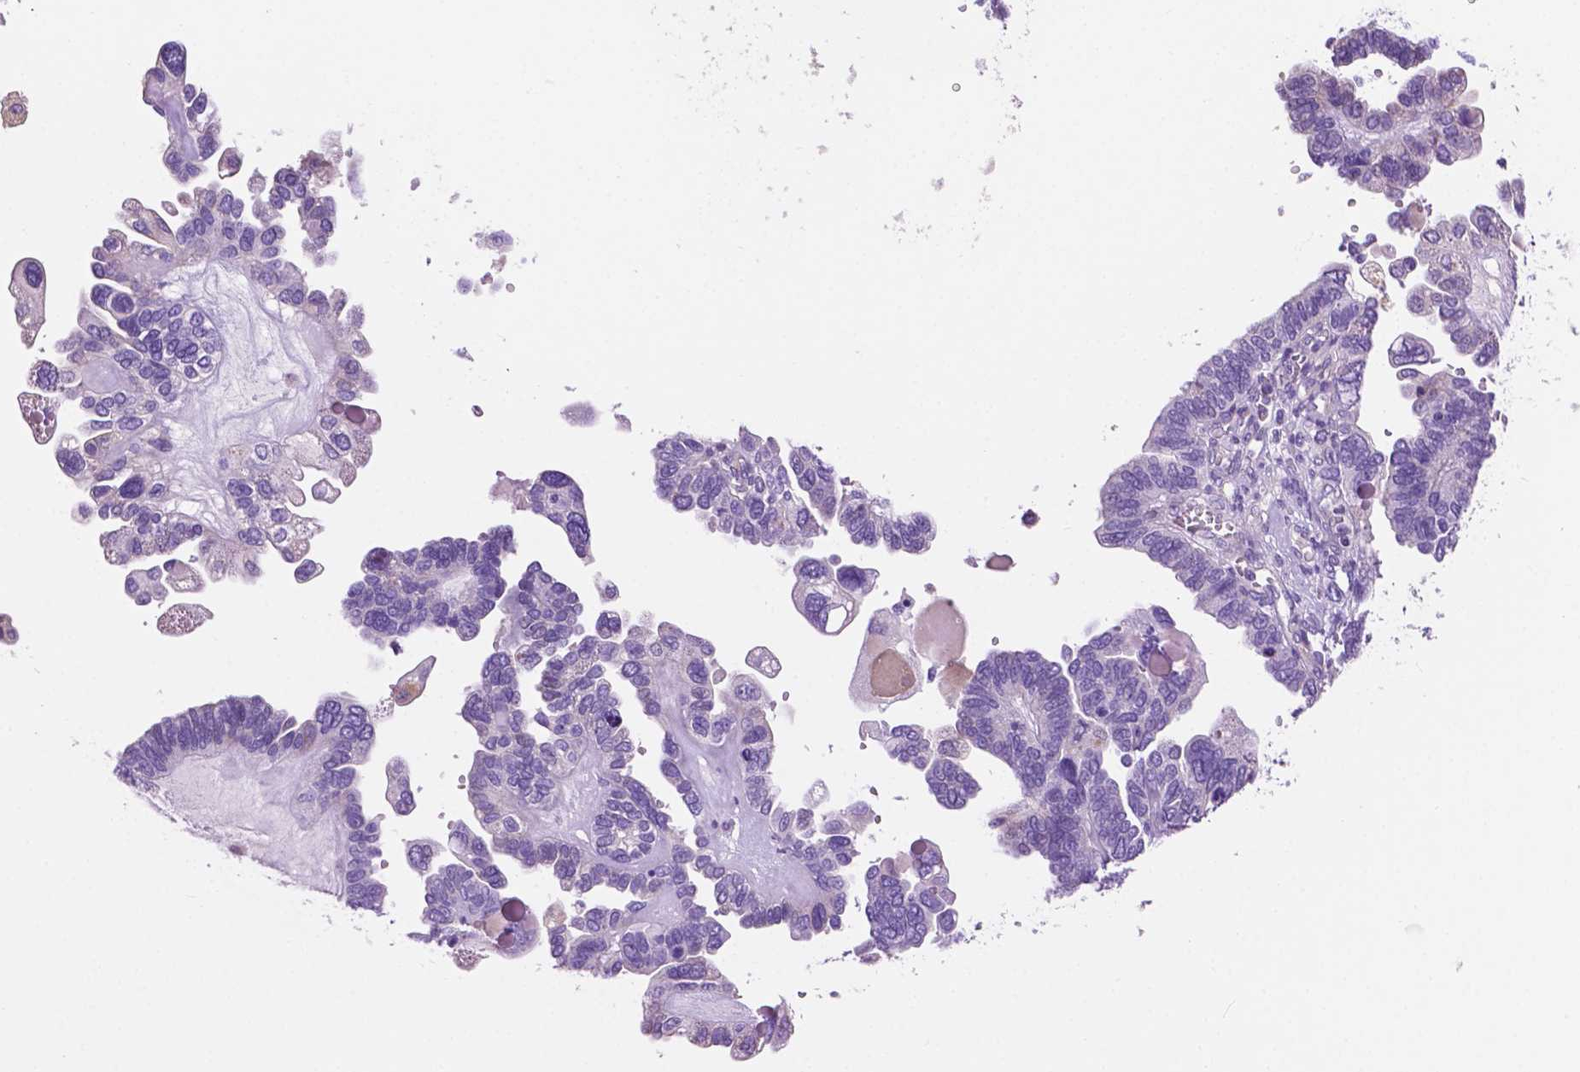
{"staining": {"intensity": "negative", "quantity": "none", "location": "none"}, "tissue": "ovarian cancer", "cell_type": "Tumor cells", "image_type": "cancer", "snomed": [{"axis": "morphology", "description": "Cystadenocarcinoma, serous, NOS"}, {"axis": "topography", "description": "Ovary"}], "caption": "Protein analysis of serous cystadenocarcinoma (ovarian) demonstrates no significant positivity in tumor cells. (DAB (3,3'-diaminobenzidine) IHC visualized using brightfield microscopy, high magnification).", "gene": "CLDN17", "patient": {"sex": "female", "age": 51}}